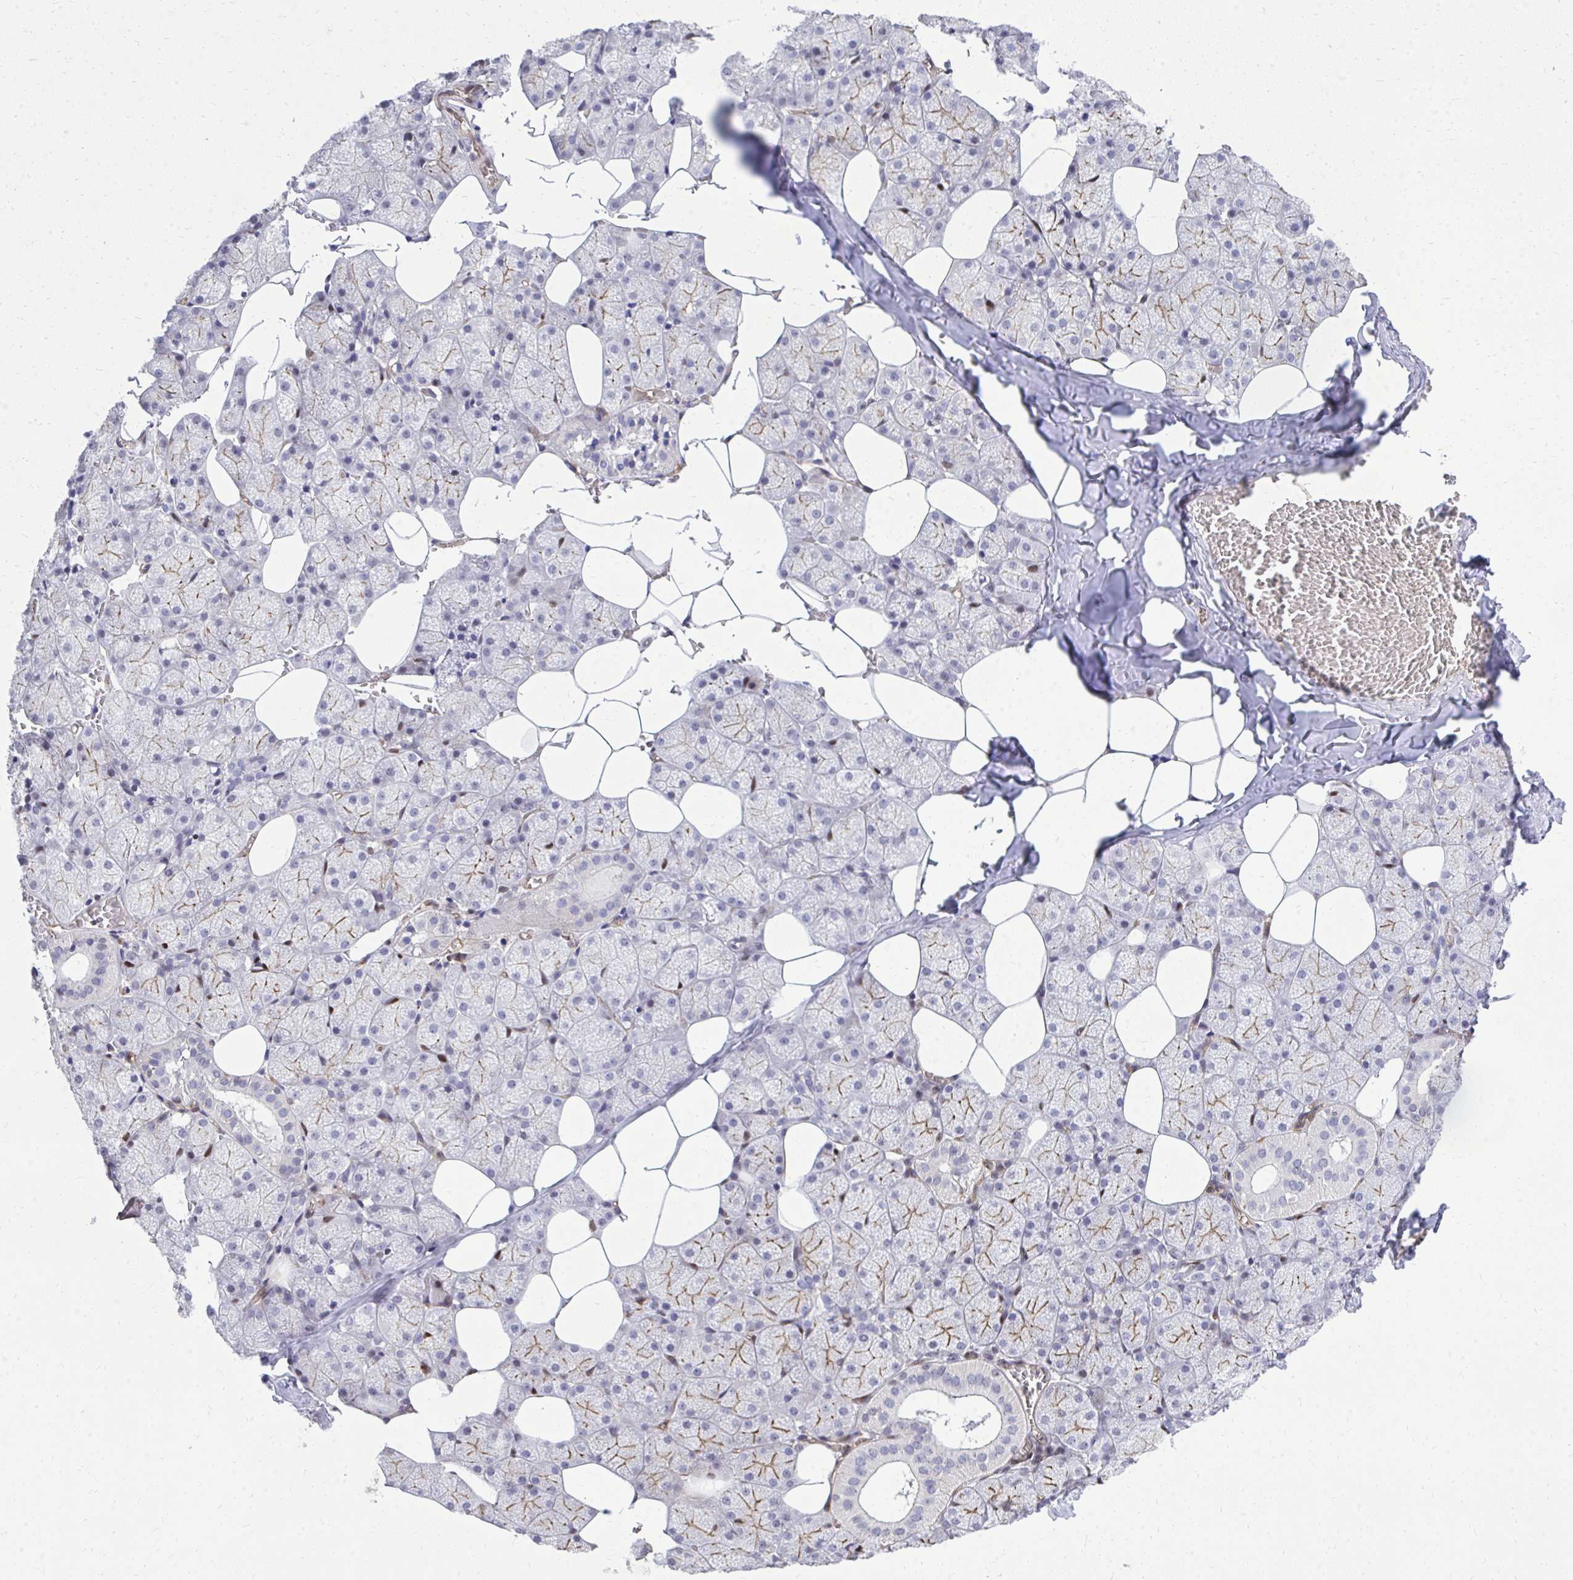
{"staining": {"intensity": "moderate", "quantity": "25%-75%", "location": "cytoplasmic/membranous"}, "tissue": "salivary gland", "cell_type": "Glandular cells", "image_type": "normal", "snomed": [{"axis": "morphology", "description": "Normal tissue, NOS"}, {"axis": "topography", "description": "Salivary gland"}, {"axis": "topography", "description": "Peripheral nerve tissue"}], "caption": "Moderate cytoplasmic/membranous staining for a protein is seen in about 25%-75% of glandular cells of normal salivary gland using immunohistochemistry.", "gene": "FOXN3", "patient": {"sex": "male", "age": 38}}